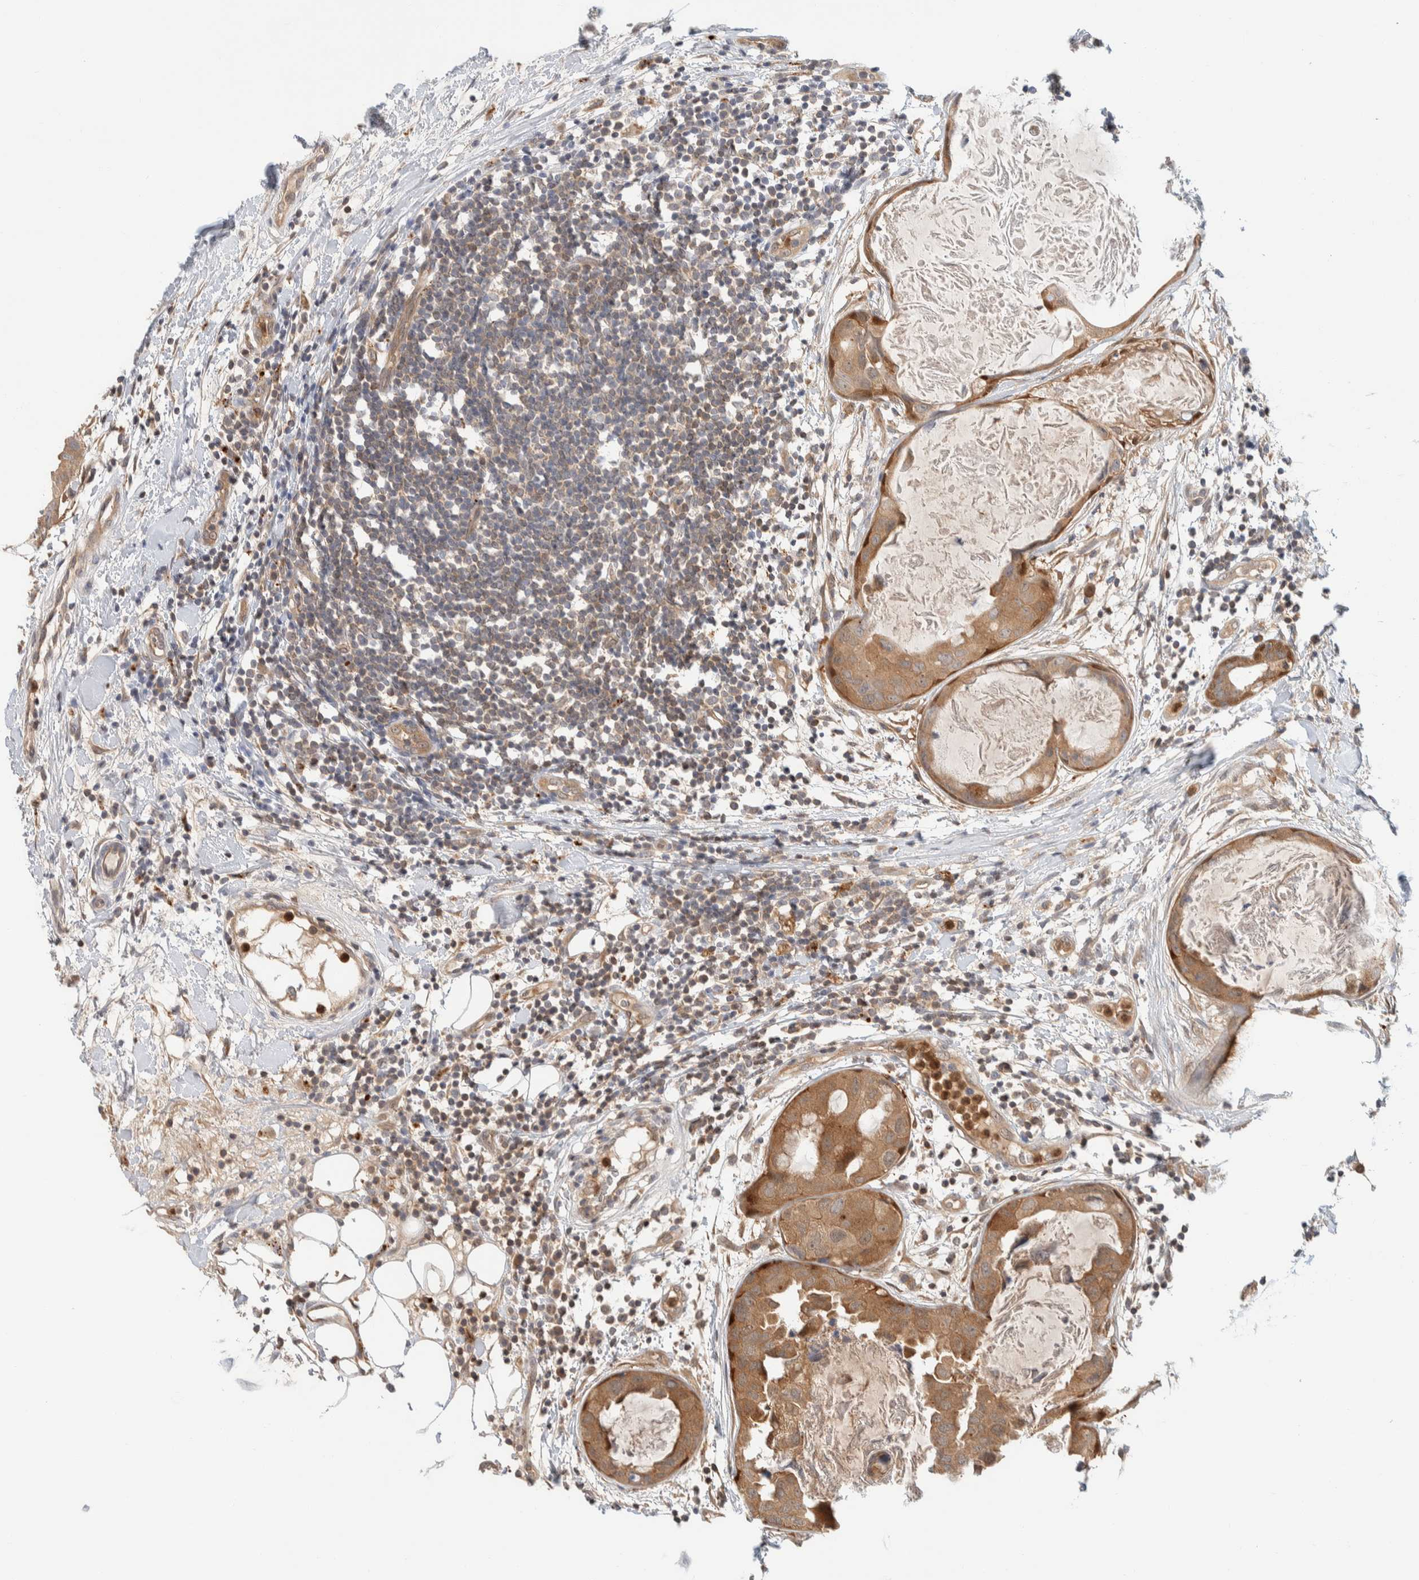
{"staining": {"intensity": "moderate", "quantity": ">75%", "location": "cytoplasmic/membranous"}, "tissue": "breast cancer", "cell_type": "Tumor cells", "image_type": "cancer", "snomed": [{"axis": "morphology", "description": "Duct carcinoma"}, {"axis": "topography", "description": "Breast"}], "caption": "A micrograph showing moderate cytoplasmic/membranous expression in approximately >75% of tumor cells in breast cancer, as visualized by brown immunohistochemical staining.", "gene": "GCLM", "patient": {"sex": "female", "age": 40}}